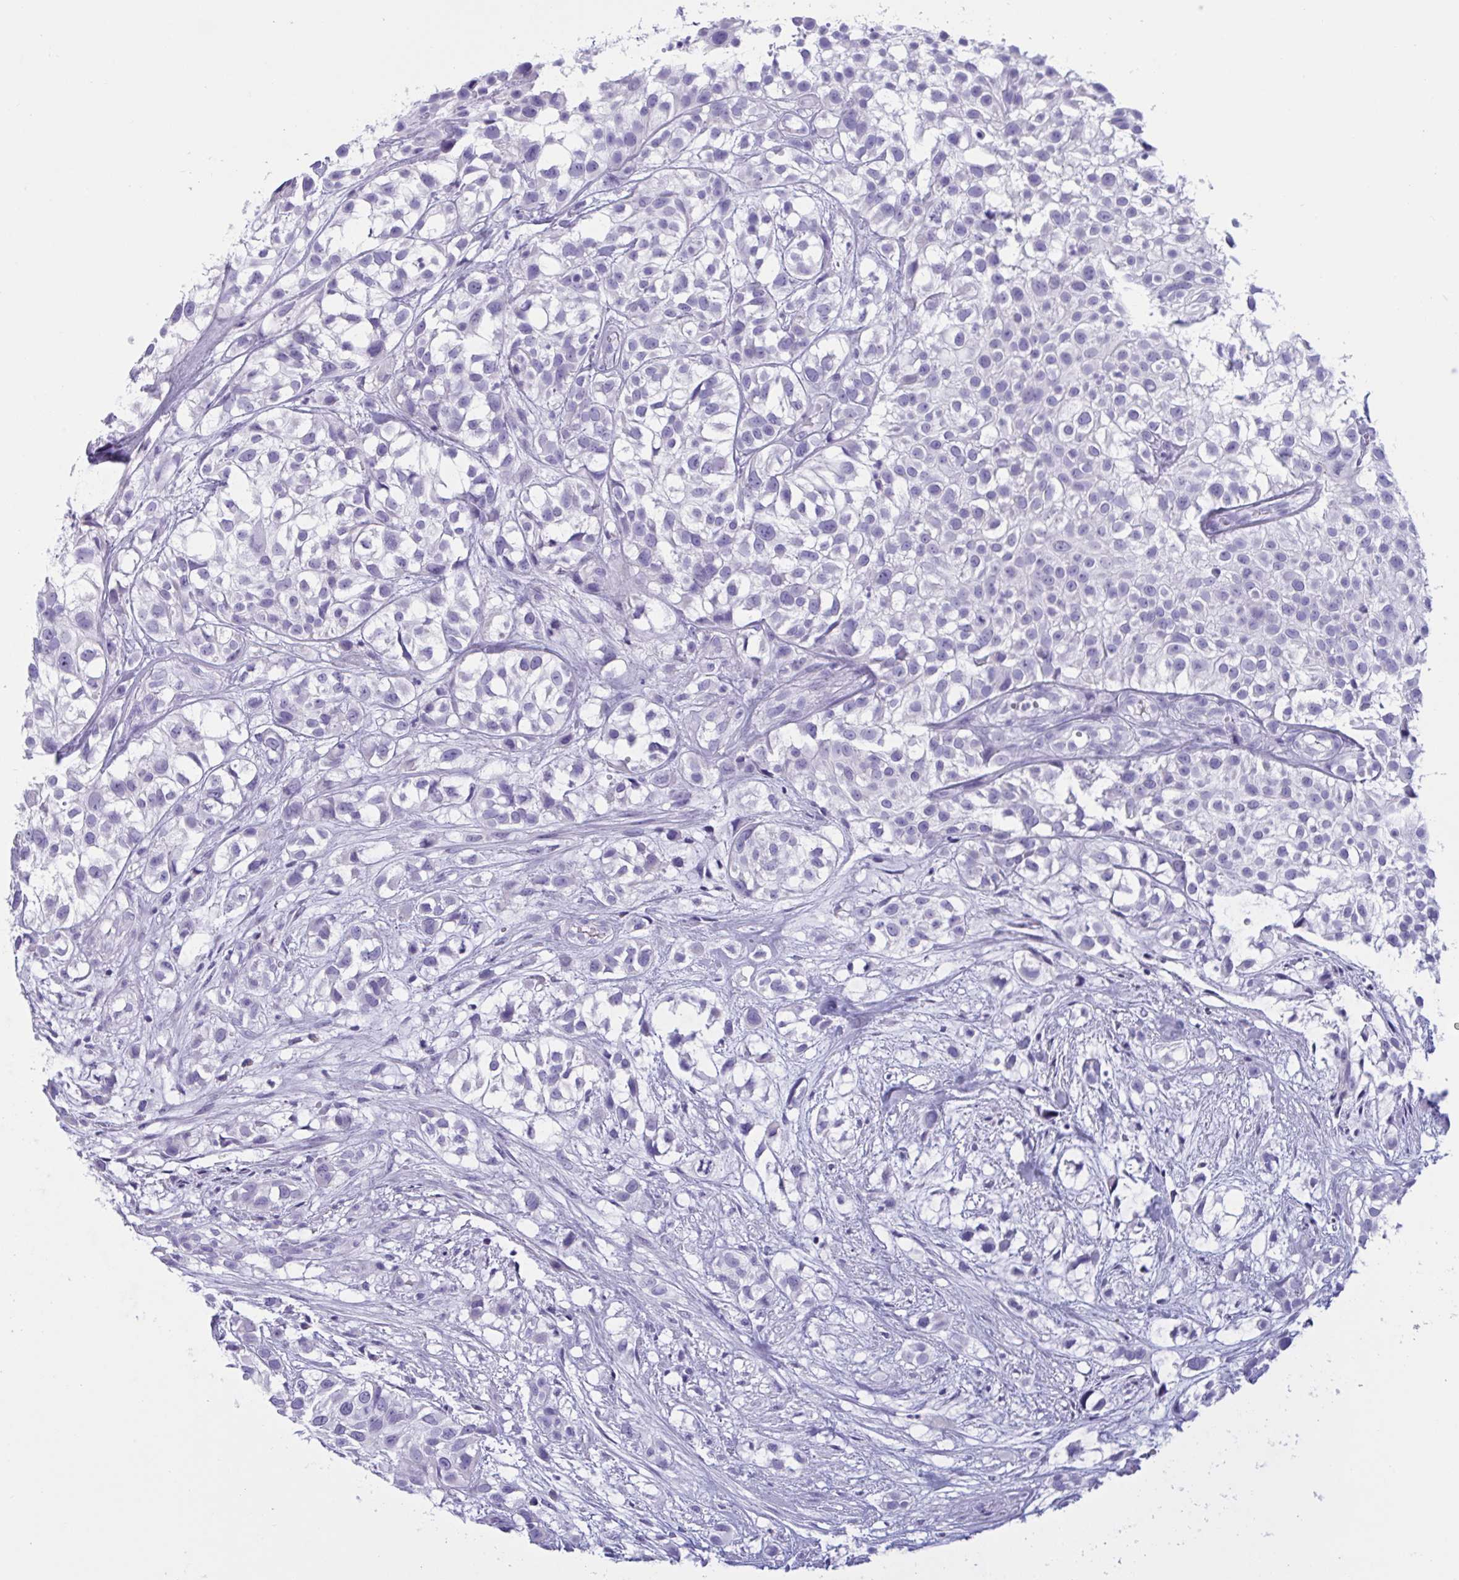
{"staining": {"intensity": "negative", "quantity": "none", "location": "none"}, "tissue": "urothelial cancer", "cell_type": "Tumor cells", "image_type": "cancer", "snomed": [{"axis": "morphology", "description": "Urothelial carcinoma, High grade"}, {"axis": "topography", "description": "Urinary bladder"}], "caption": "Urothelial carcinoma (high-grade) was stained to show a protein in brown. There is no significant expression in tumor cells. (Stains: DAB (3,3'-diaminobenzidine) immunohistochemistry with hematoxylin counter stain, Microscopy: brightfield microscopy at high magnification).", "gene": "OXLD1", "patient": {"sex": "male", "age": 56}}